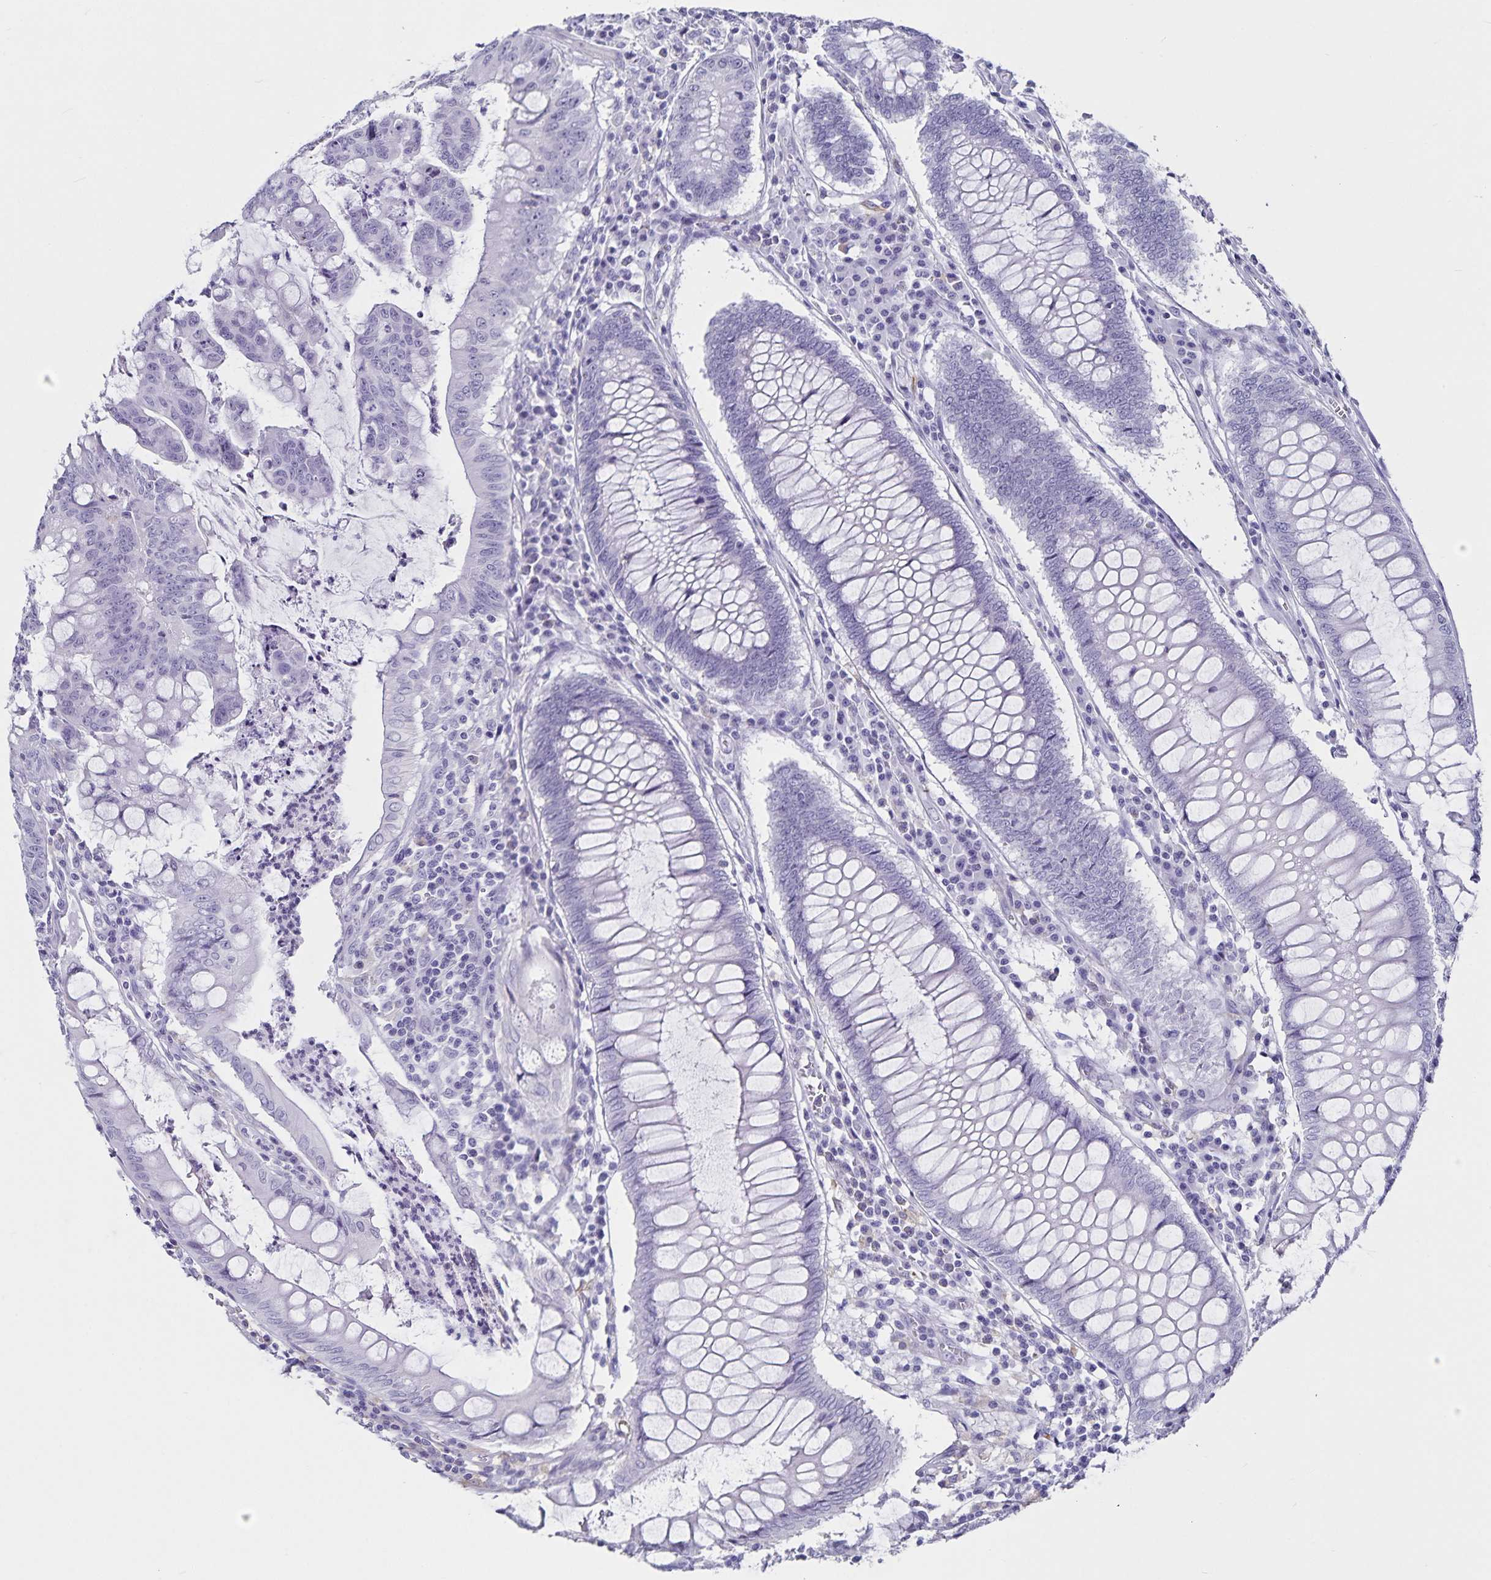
{"staining": {"intensity": "negative", "quantity": "none", "location": "none"}, "tissue": "colorectal cancer", "cell_type": "Tumor cells", "image_type": "cancer", "snomed": [{"axis": "morphology", "description": "Adenocarcinoma, NOS"}, {"axis": "topography", "description": "Colon"}], "caption": "This is a photomicrograph of IHC staining of colorectal cancer (adenocarcinoma), which shows no positivity in tumor cells.", "gene": "PLAC1", "patient": {"sex": "male", "age": 62}}